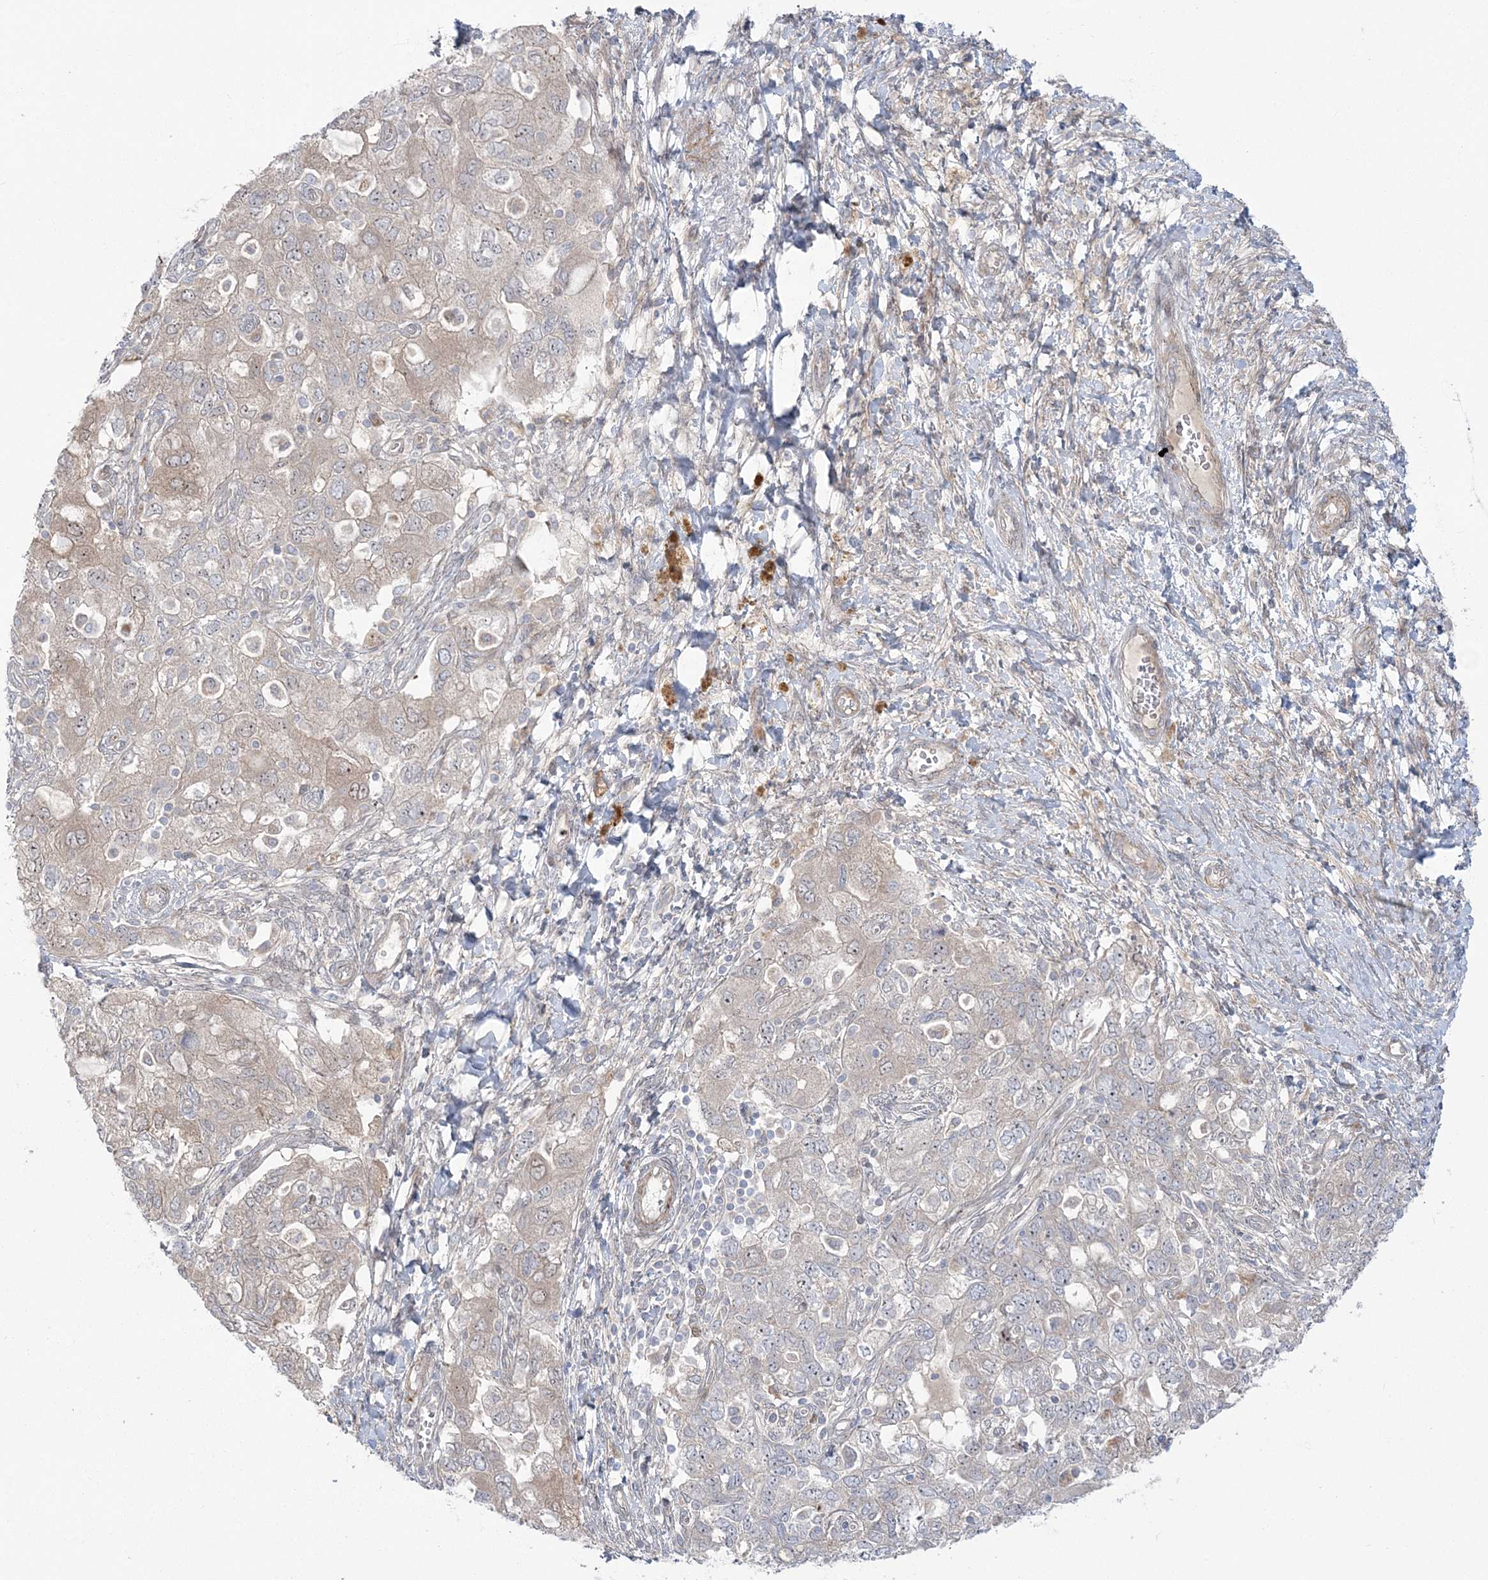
{"staining": {"intensity": "weak", "quantity": "<25%", "location": "cytoplasmic/membranous"}, "tissue": "ovarian cancer", "cell_type": "Tumor cells", "image_type": "cancer", "snomed": [{"axis": "morphology", "description": "Carcinoma, NOS"}, {"axis": "morphology", "description": "Cystadenocarcinoma, serous, NOS"}, {"axis": "topography", "description": "Ovary"}], "caption": "The IHC image has no significant expression in tumor cells of ovarian cancer tissue.", "gene": "NUDT9", "patient": {"sex": "female", "age": 69}}